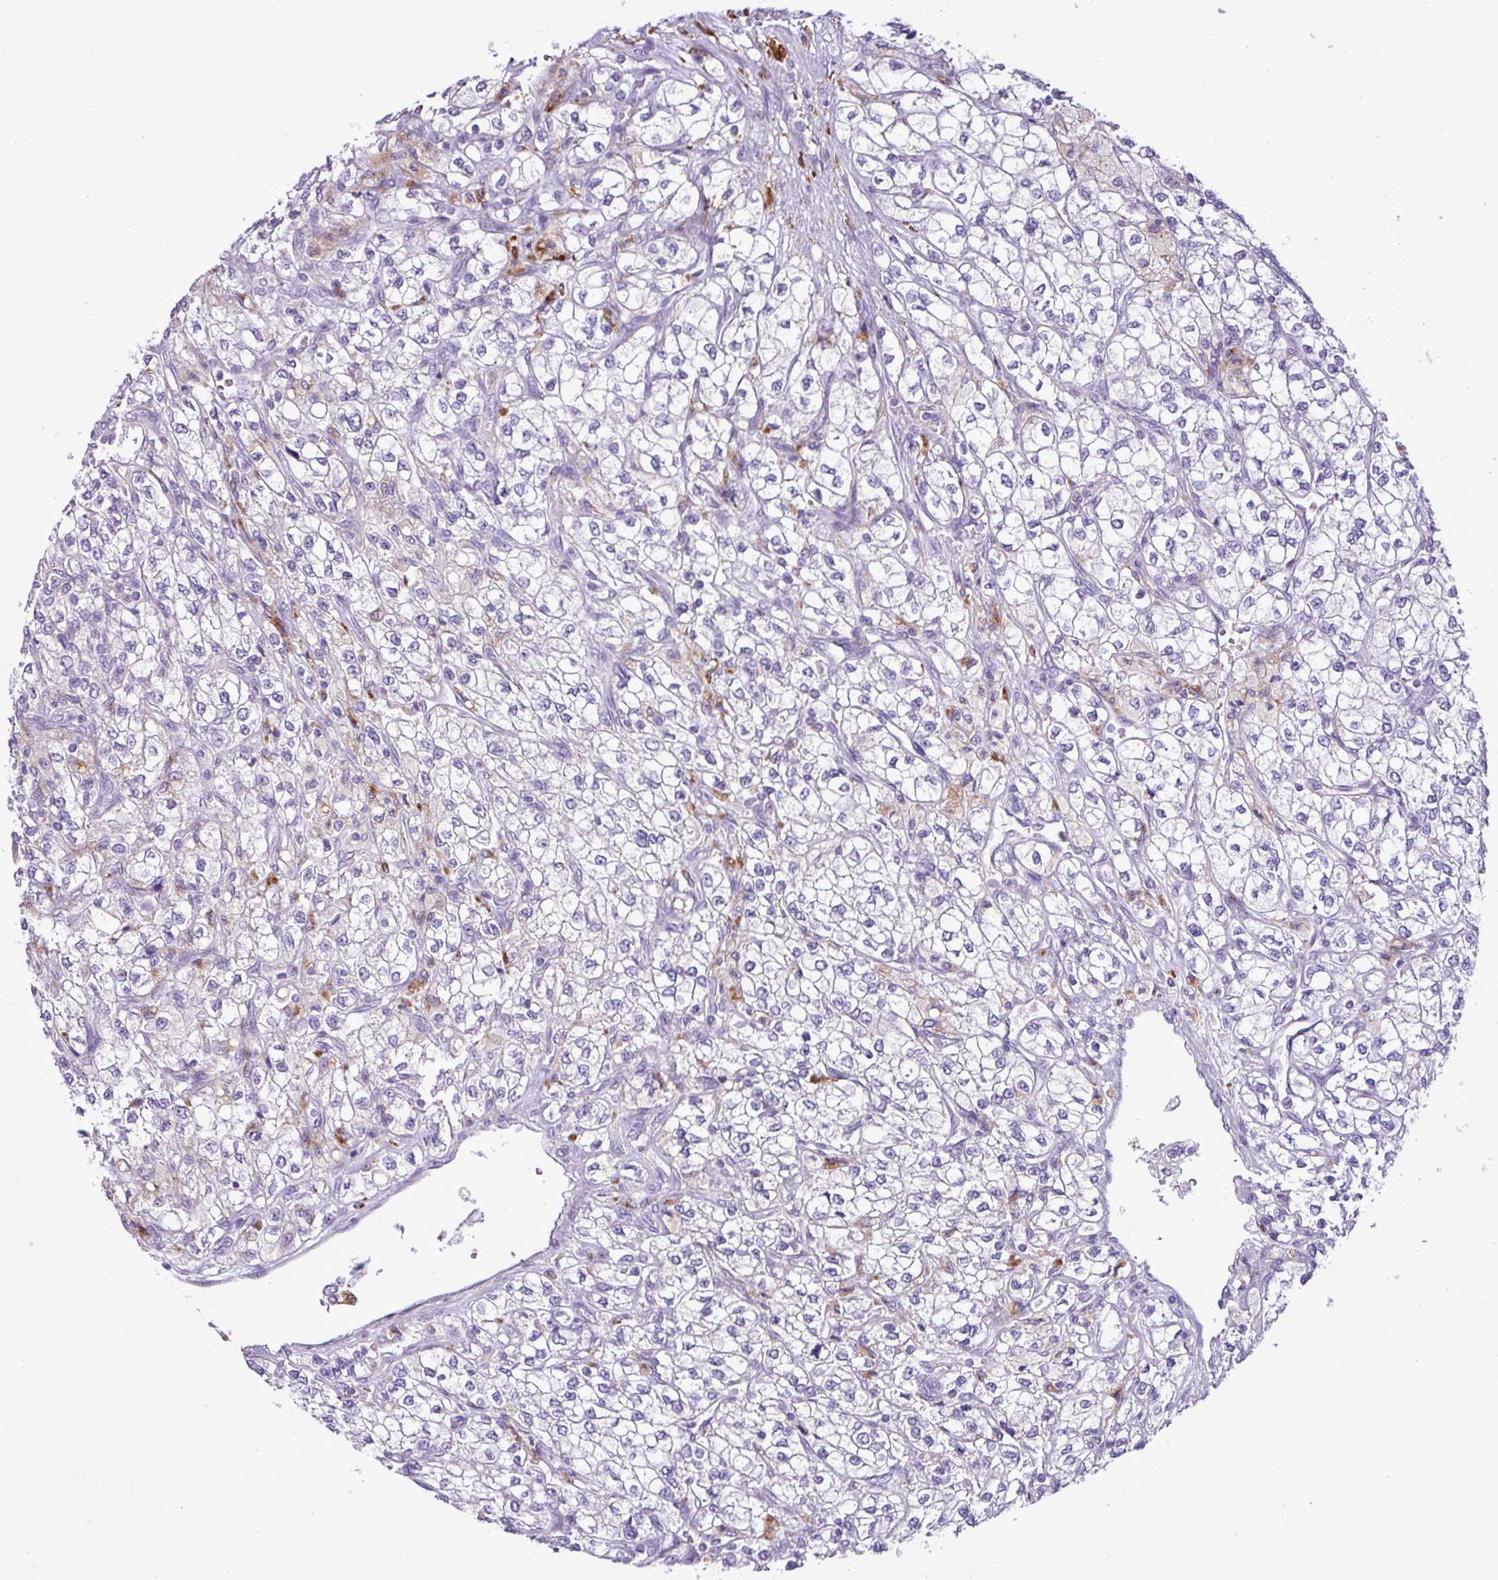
{"staining": {"intensity": "negative", "quantity": "none", "location": "none"}, "tissue": "renal cancer", "cell_type": "Tumor cells", "image_type": "cancer", "snomed": [{"axis": "morphology", "description": "Adenocarcinoma, NOS"}, {"axis": "topography", "description": "Kidney"}], "caption": "An immunohistochemistry image of renal adenocarcinoma is shown. There is no staining in tumor cells of renal adenocarcinoma.", "gene": "TMEM200C", "patient": {"sex": "male", "age": 80}}